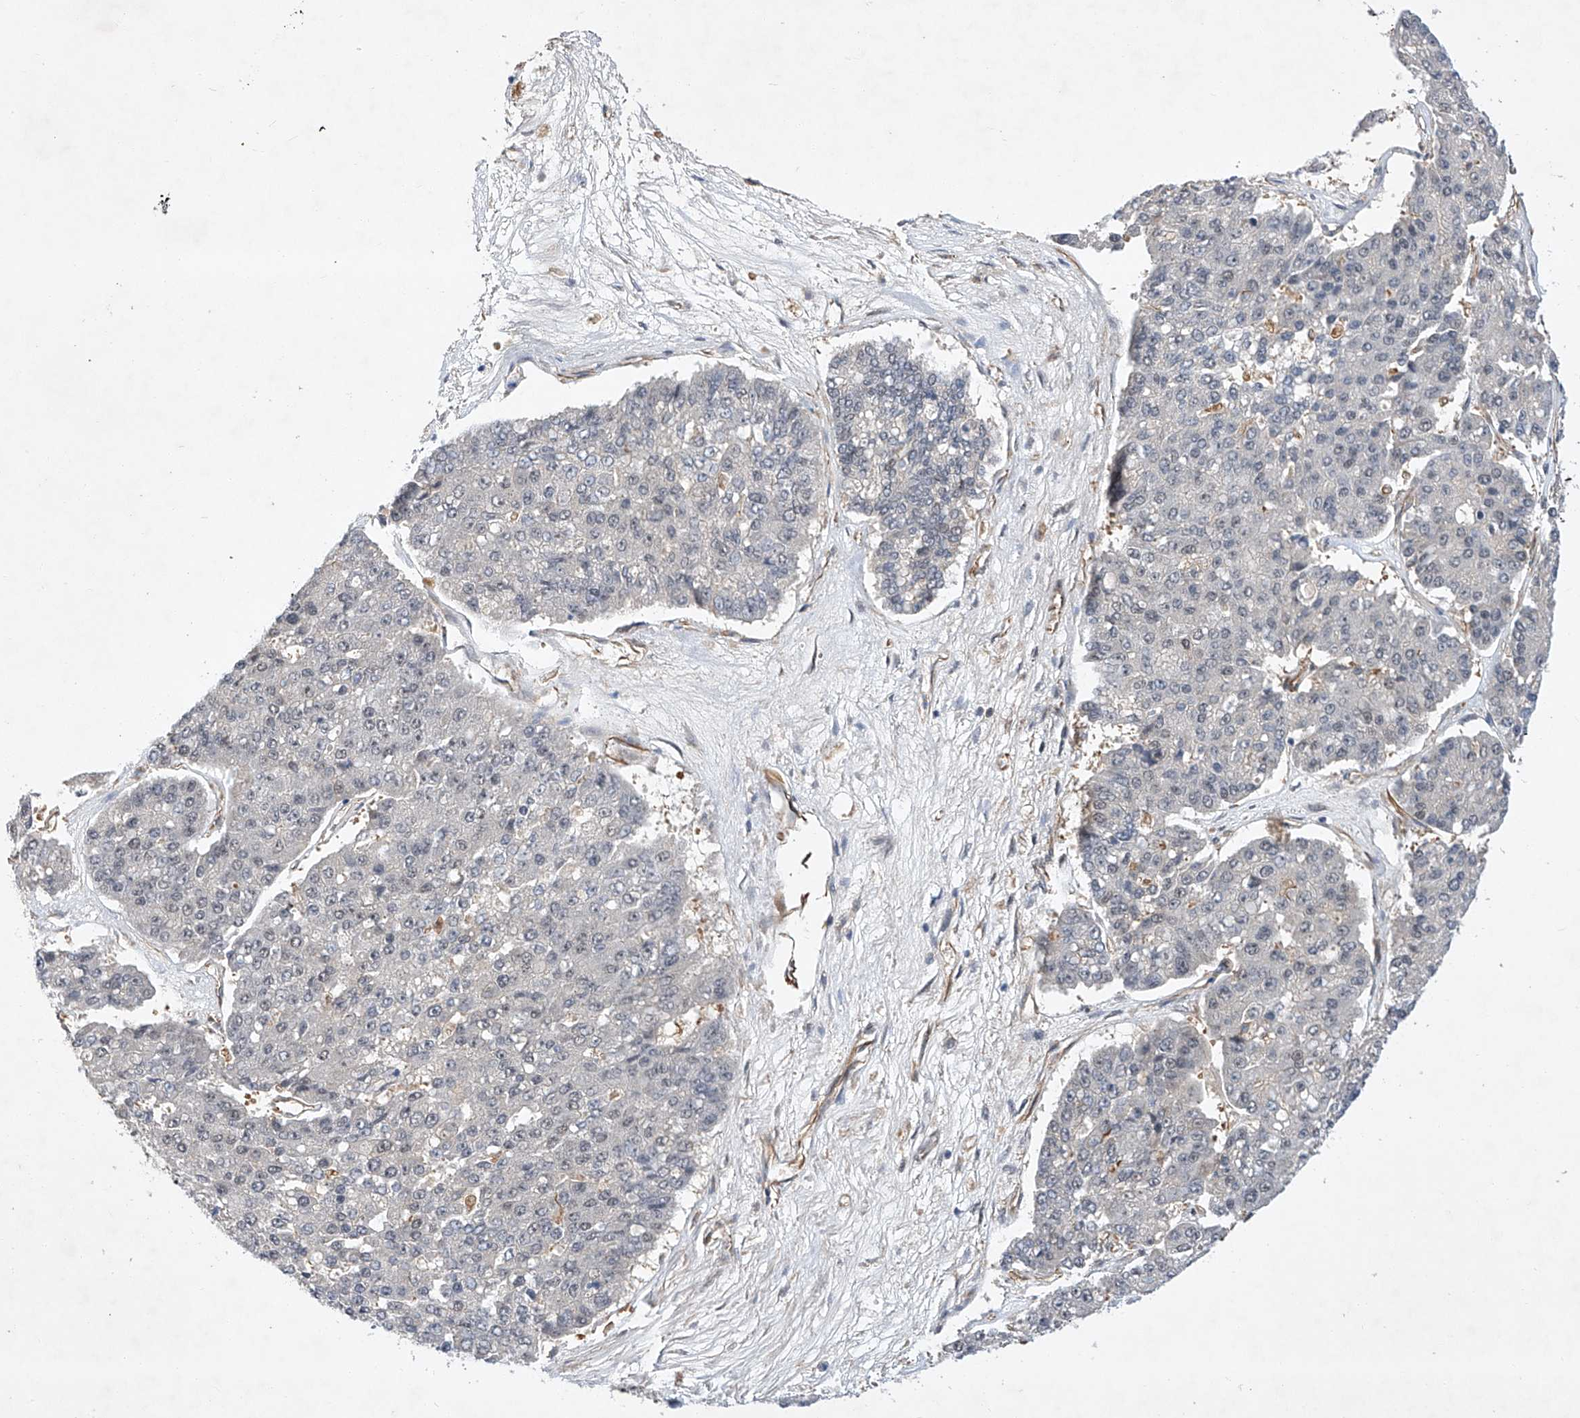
{"staining": {"intensity": "negative", "quantity": "none", "location": "none"}, "tissue": "pancreatic cancer", "cell_type": "Tumor cells", "image_type": "cancer", "snomed": [{"axis": "morphology", "description": "Adenocarcinoma, NOS"}, {"axis": "topography", "description": "Pancreas"}], "caption": "DAB (3,3'-diaminobenzidine) immunohistochemical staining of pancreatic adenocarcinoma reveals no significant positivity in tumor cells. (Brightfield microscopy of DAB IHC at high magnification).", "gene": "AMD1", "patient": {"sex": "male", "age": 50}}